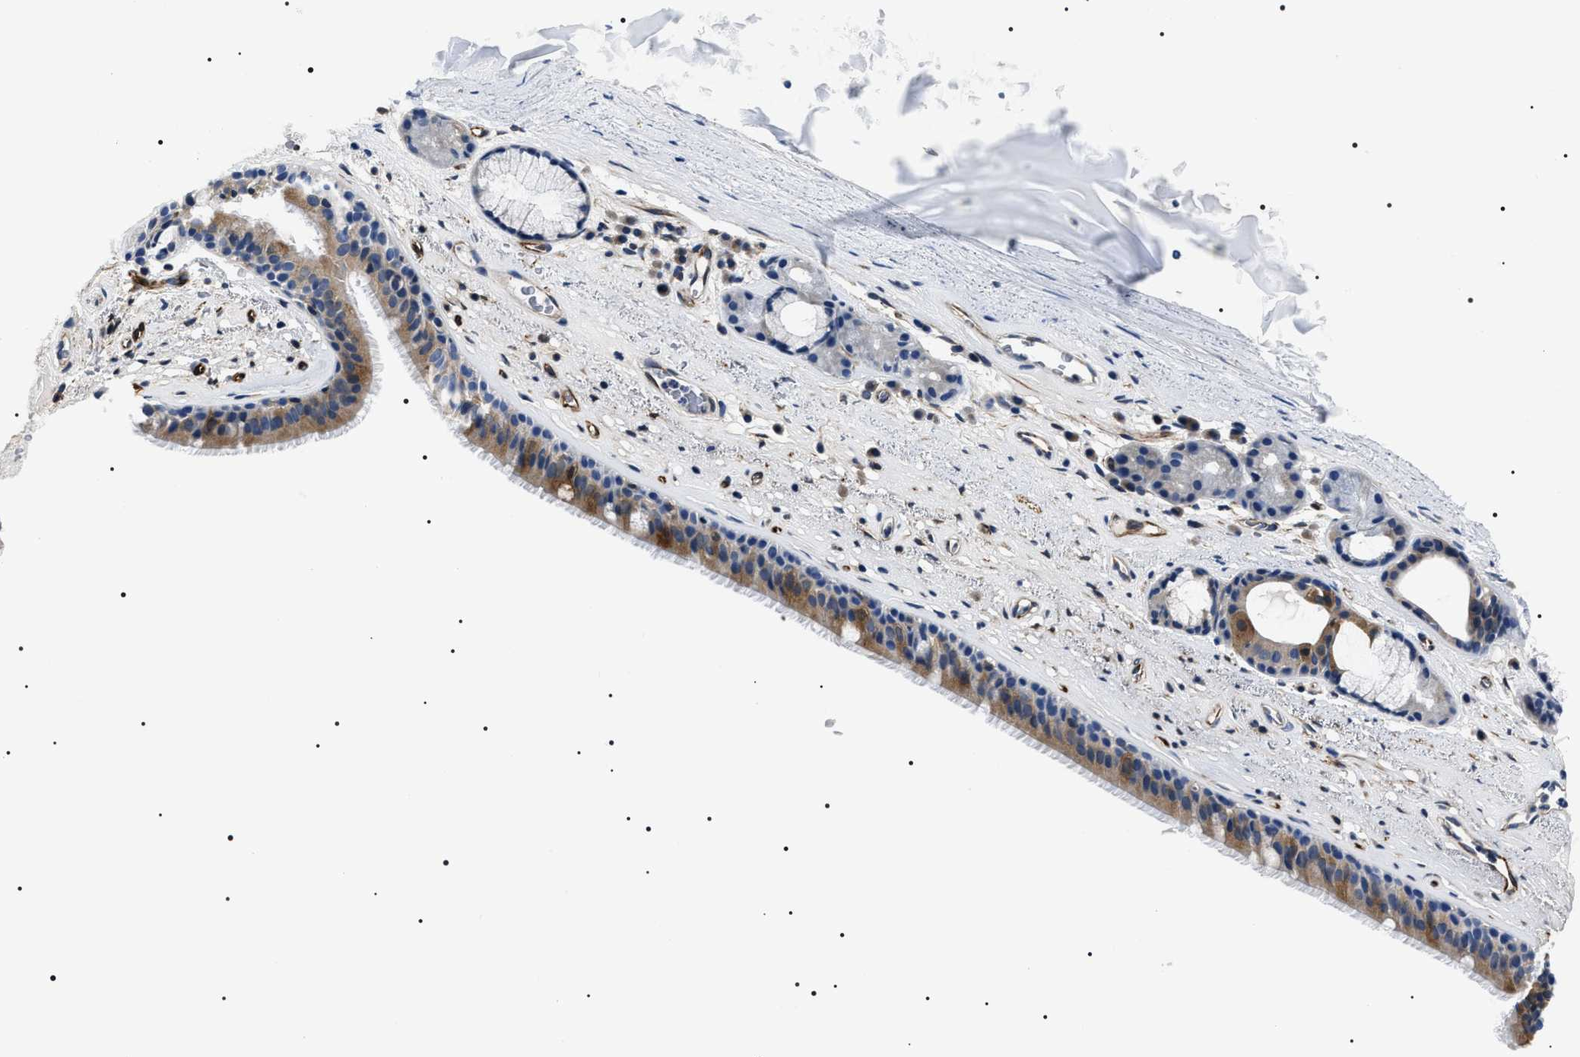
{"staining": {"intensity": "moderate", "quantity": ">75%", "location": "cytoplasmic/membranous"}, "tissue": "bronchus", "cell_type": "Respiratory epithelial cells", "image_type": "normal", "snomed": [{"axis": "morphology", "description": "Normal tissue, NOS"}, {"axis": "topography", "description": "Cartilage tissue"}], "caption": "Human bronchus stained for a protein (brown) shows moderate cytoplasmic/membranous positive staining in approximately >75% of respiratory epithelial cells.", "gene": "BAG2", "patient": {"sex": "female", "age": 63}}